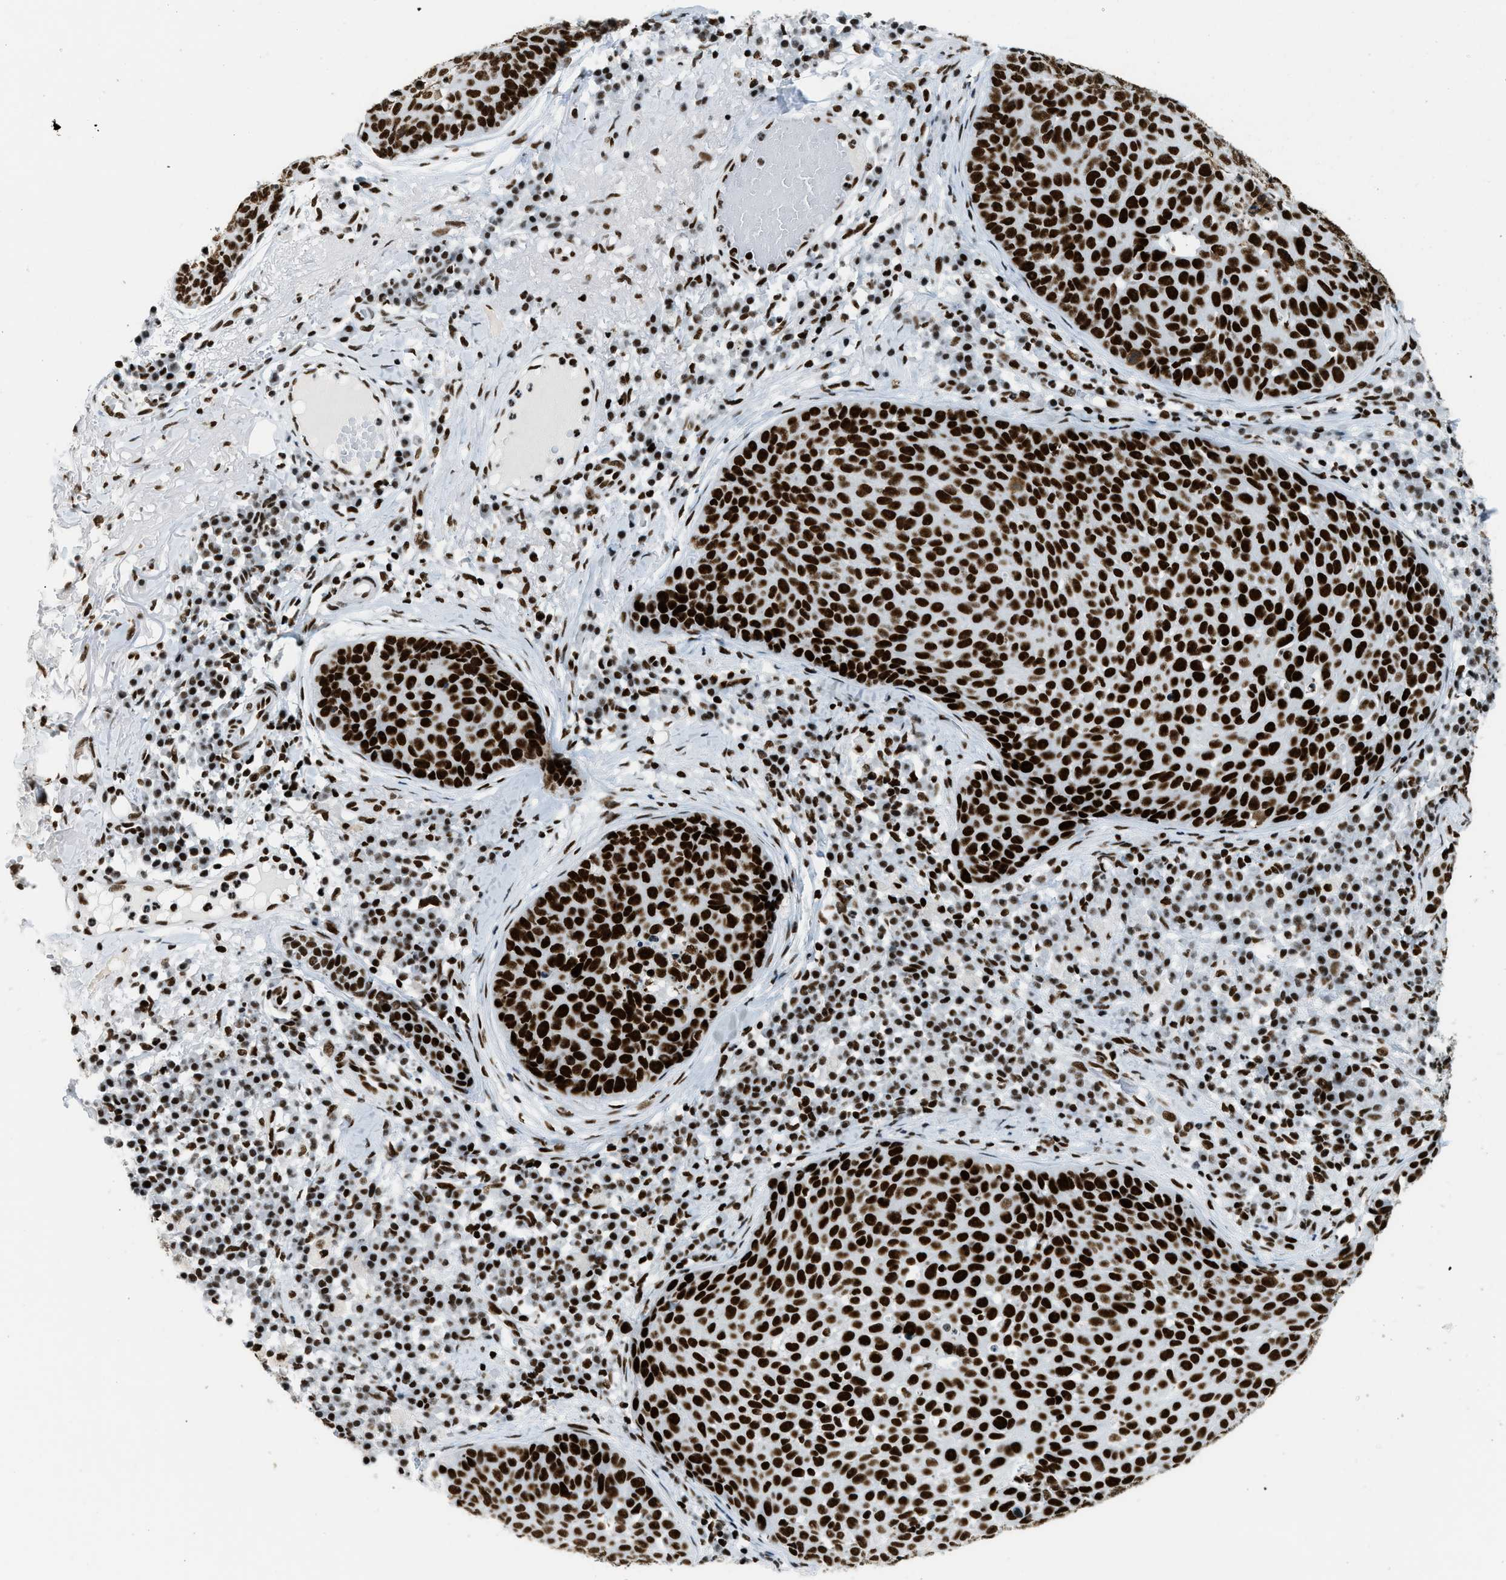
{"staining": {"intensity": "strong", "quantity": ">75%", "location": "nuclear"}, "tissue": "skin cancer", "cell_type": "Tumor cells", "image_type": "cancer", "snomed": [{"axis": "morphology", "description": "Squamous cell carcinoma in situ, NOS"}, {"axis": "morphology", "description": "Squamous cell carcinoma, NOS"}, {"axis": "topography", "description": "Skin"}], "caption": "This photomicrograph shows skin cancer stained with immunohistochemistry to label a protein in brown. The nuclear of tumor cells show strong positivity for the protein. Nuclei are counter-stained blue.", "gene": "PIF1", "patient": {"sex": "male", "age": 93}}